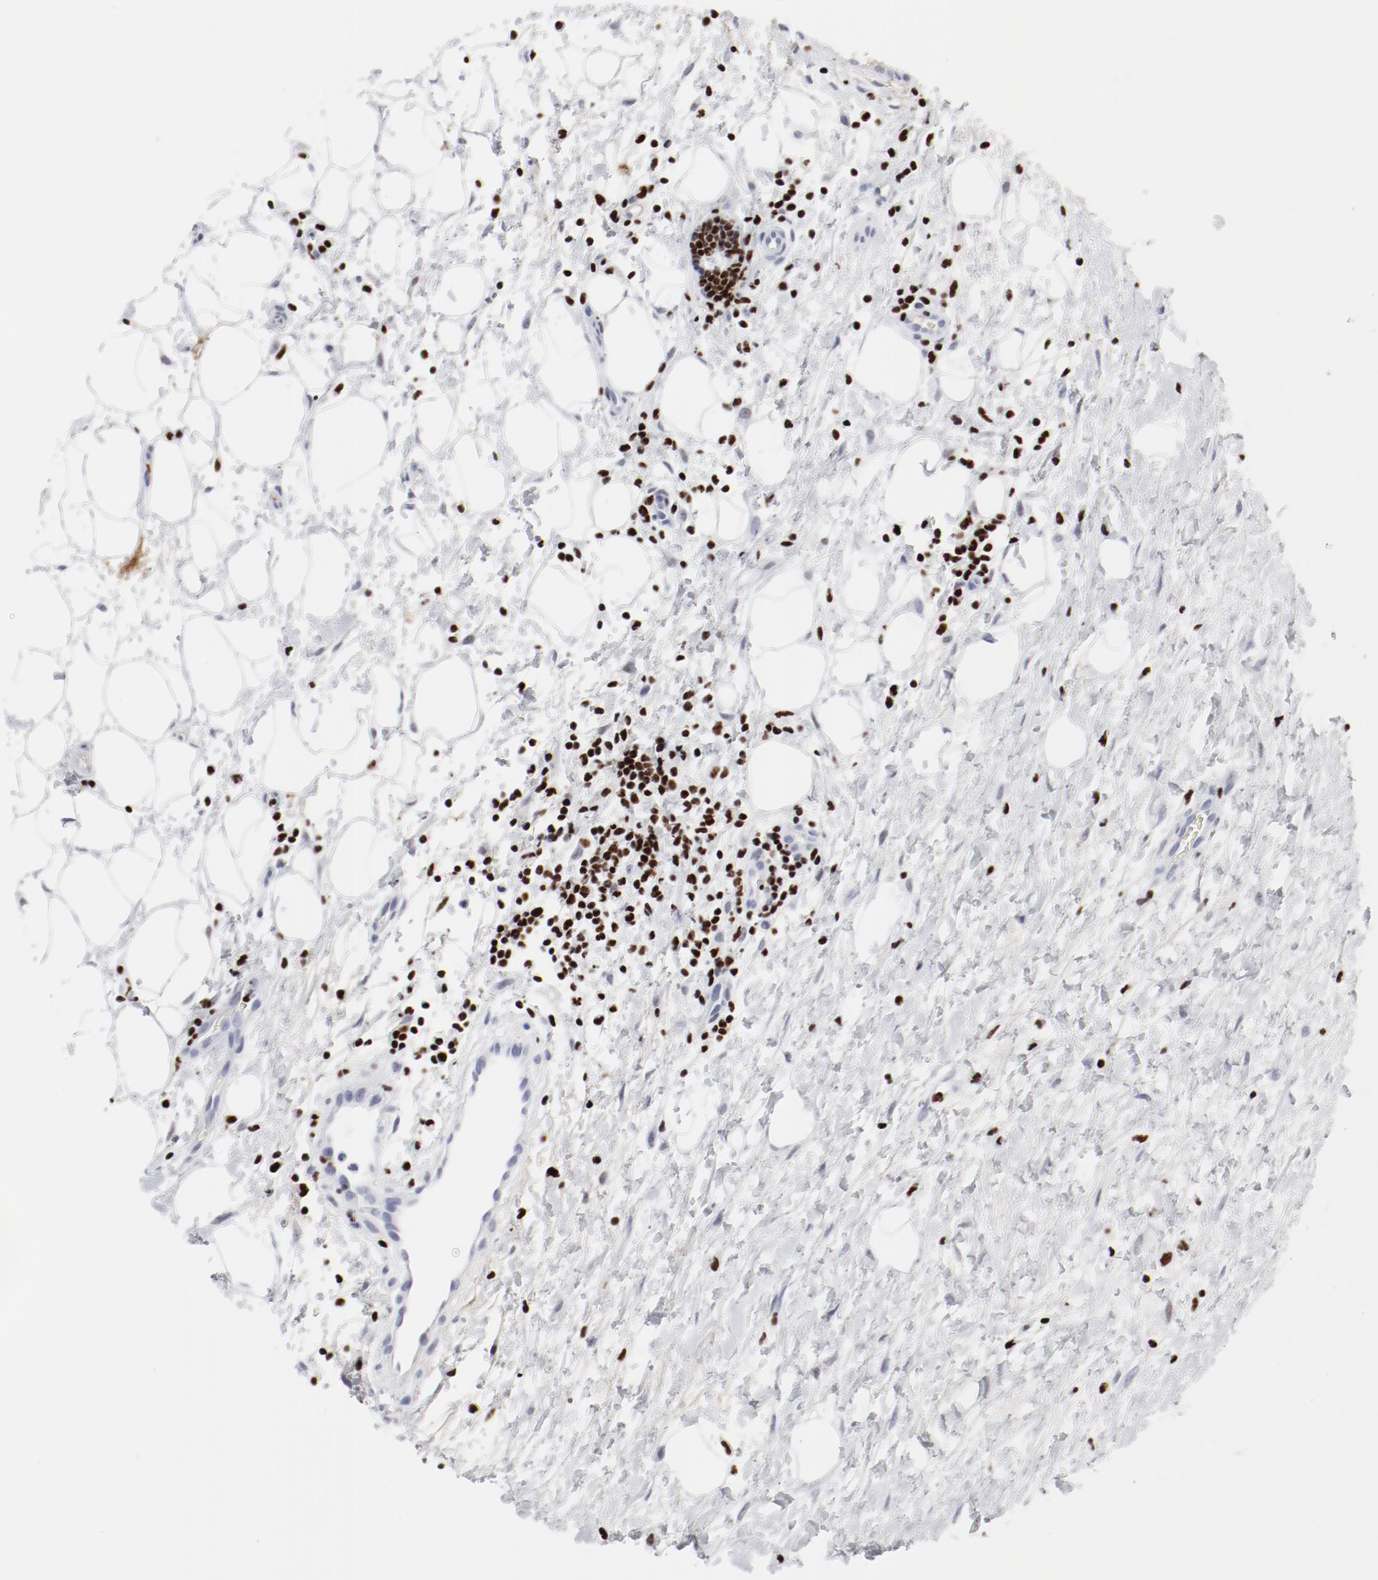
{"staining": {"intensity": "strong", "quantity": ">75%", "location": "nuclear"}, "tissue": "lymphoma", "cell_type": "Tumor cells", "image_type": "cancer", "snomed": [{"axis": "morphology", "description": "Malignant lymphoma, non-Hodgkin's type, Low grade"}, {"axis": "topography", "description": "Lymph node"}], "caption": "Low-grade malignant lymphoma, non-Hodgkin's type stained with IHC exhibits strong nuclear staining in about >75% of tumor cells.", "gene": "SMARCC2", "patient": {"sex": "female", "age": 76}}